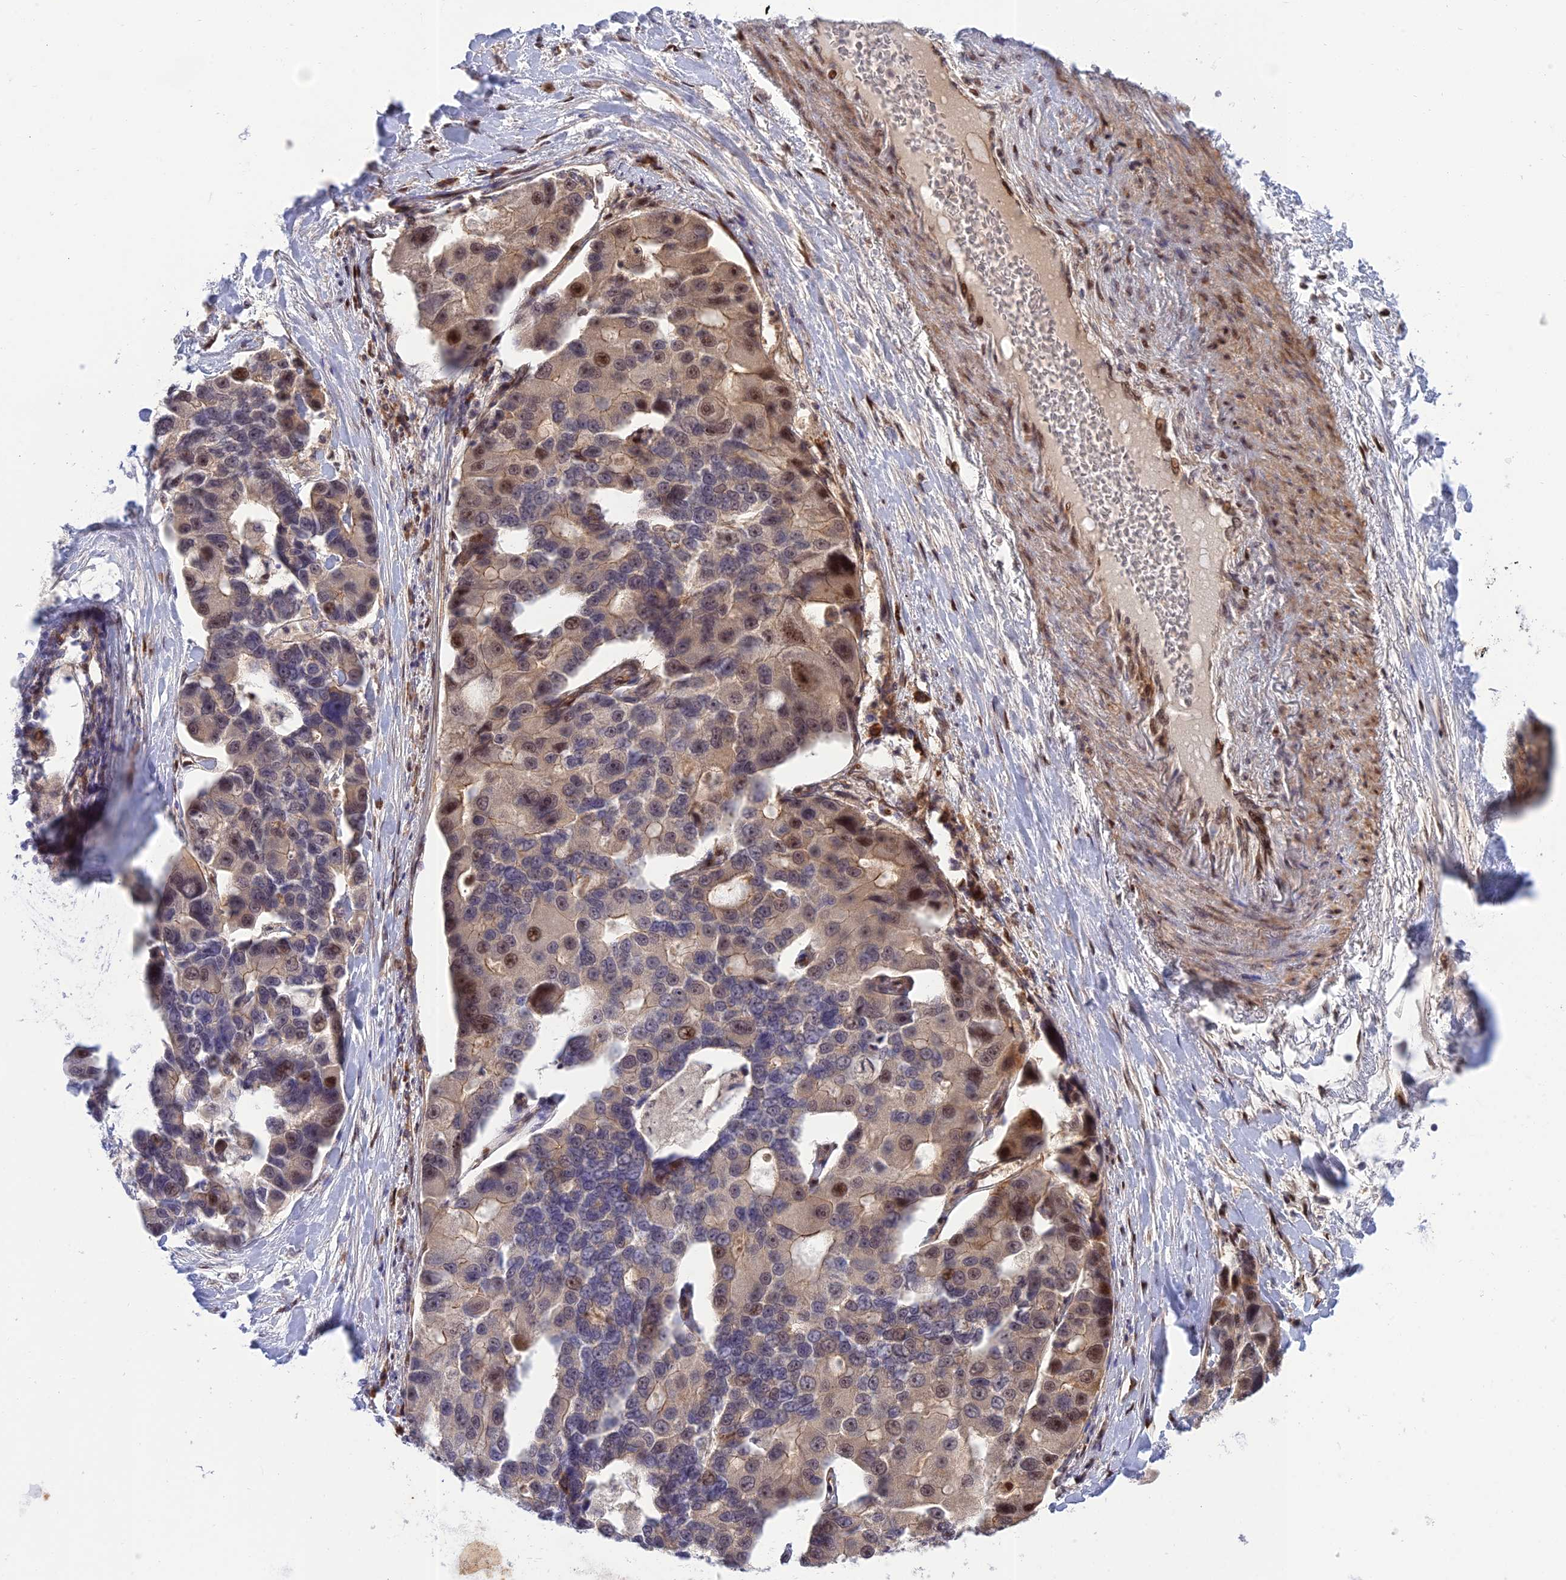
{"staining": {"intensity": "moderate", "quantity": "<25%", "location": "nuclear"}, "tissue": "lung cancer", "cell_type": "Tumor cells", "image_type": "cancer", "snomed": [{"axis": "morphology", "description": "Adenocarcinoma, NOS"}, {"axis": "topography", "description": "Lung"}], "caption": "High-magnification brightfield microscopy of lung cancer (adenocarcinoma) stained with DAB (3,3'-diaminobenzidine) (brown) and counterstained with hematoxylin (blue). tumor cells exhibit moderate nuclear expression is present in about<25% of cells. The staining is performed using DAB (3,3'-diaminobenzidine) brown chromogen to label protein expression. The nuclei are counter-stained blue using hematoxylin.", "gene": "ZNF584", "patient": {"sex": "female", "age": 54}}